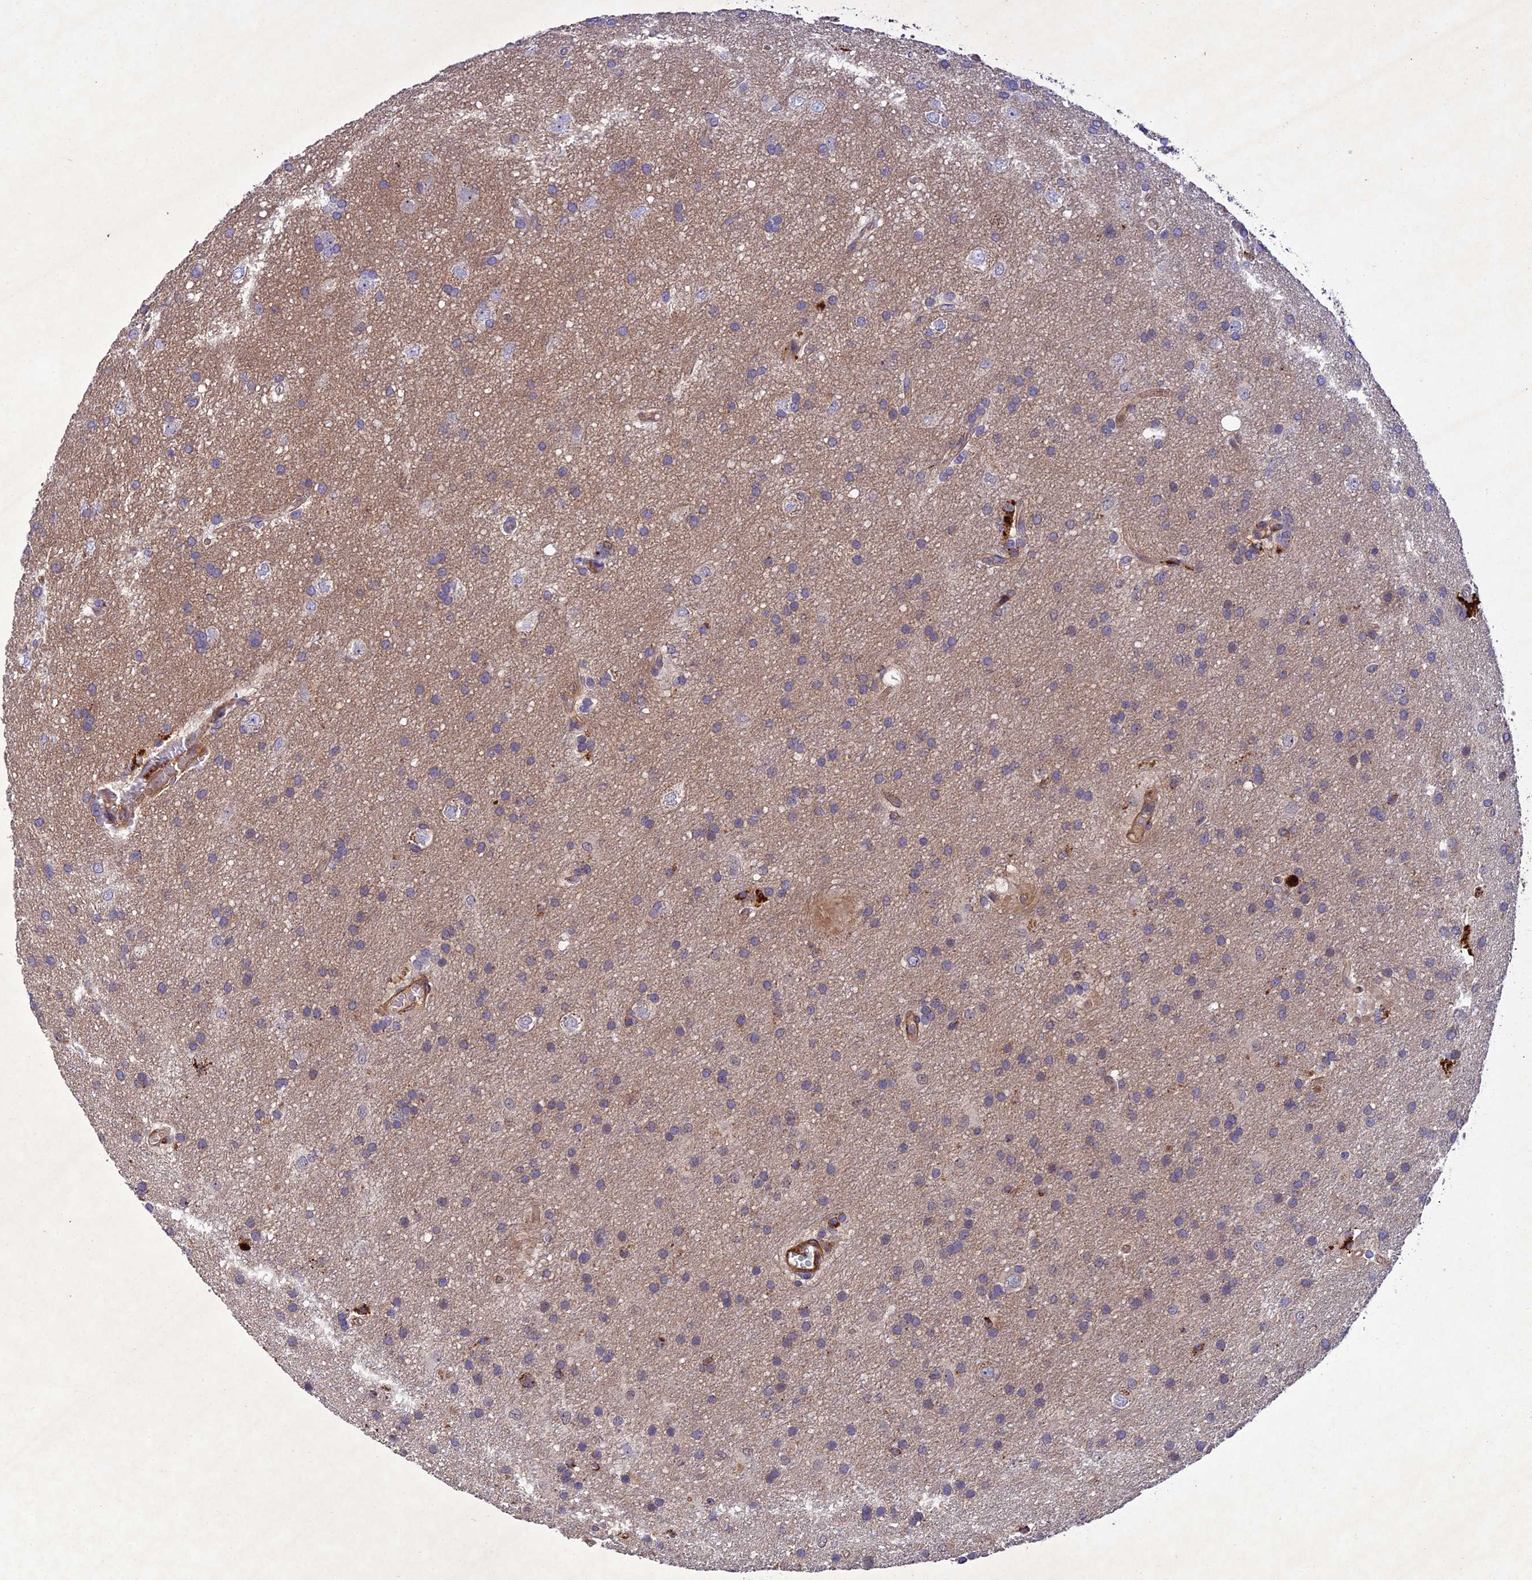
{"staining": {"intensity": "negative", "quantity": "none", "location": "none"}, "tissue": "glioma", "cell_type": "Tumor cells", "image_type": "cancer", "snomed": [{"axis": "morphology", "description": "Glioma, malignant, Low grade"}, {"axis": "topography", "description": "Brain"}], "caption": "There is no significant positivity in tumor cells of glioma. The staining is performed using DAB brown chromogen with nuclei counter-stained in using hematoxylin.", "gene": "RALGAPA2", "patient": {"sex": "male", "age": 66}}